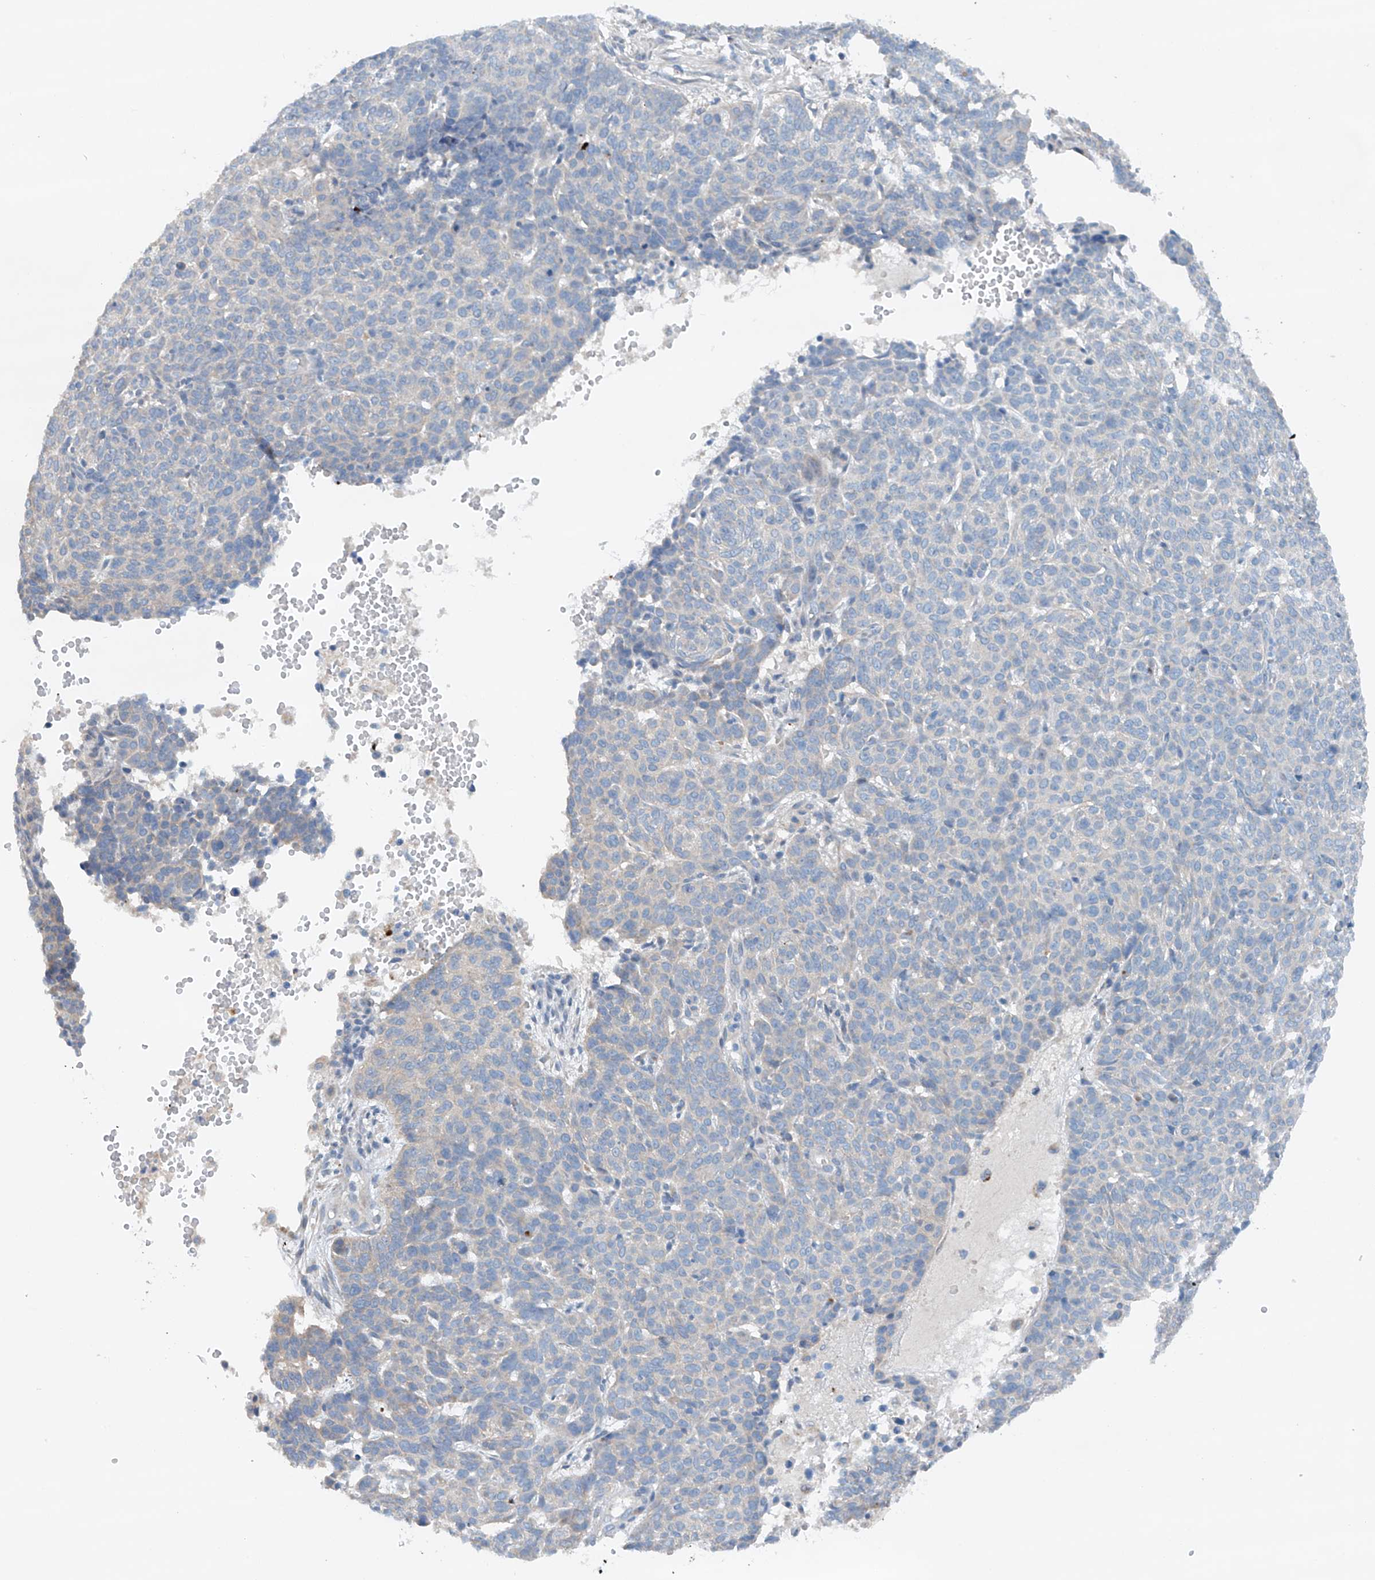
{"staining": {"intensity": "negative", "quantity": "none", "location": "none"}, "tissue": "skin cancer", "cell_type": "Tumor cells", "image_type": "cancer", "snomed": [{"axis": "morphology", "description": "Basal cell carcinoma"}, {"axis": "topography", "description": "Skin"}], "caption": "High magnification brightfield microscopy of skin cancer (basal cell carcinoma) stained with DAB (3,3'-diaminobenzidine) (brown) and counterstained with hematoxylin (blue): tumor cells show no significant positivity.", "gene": "CEP85L", "patient": {"sex": "male", "age": 85}}